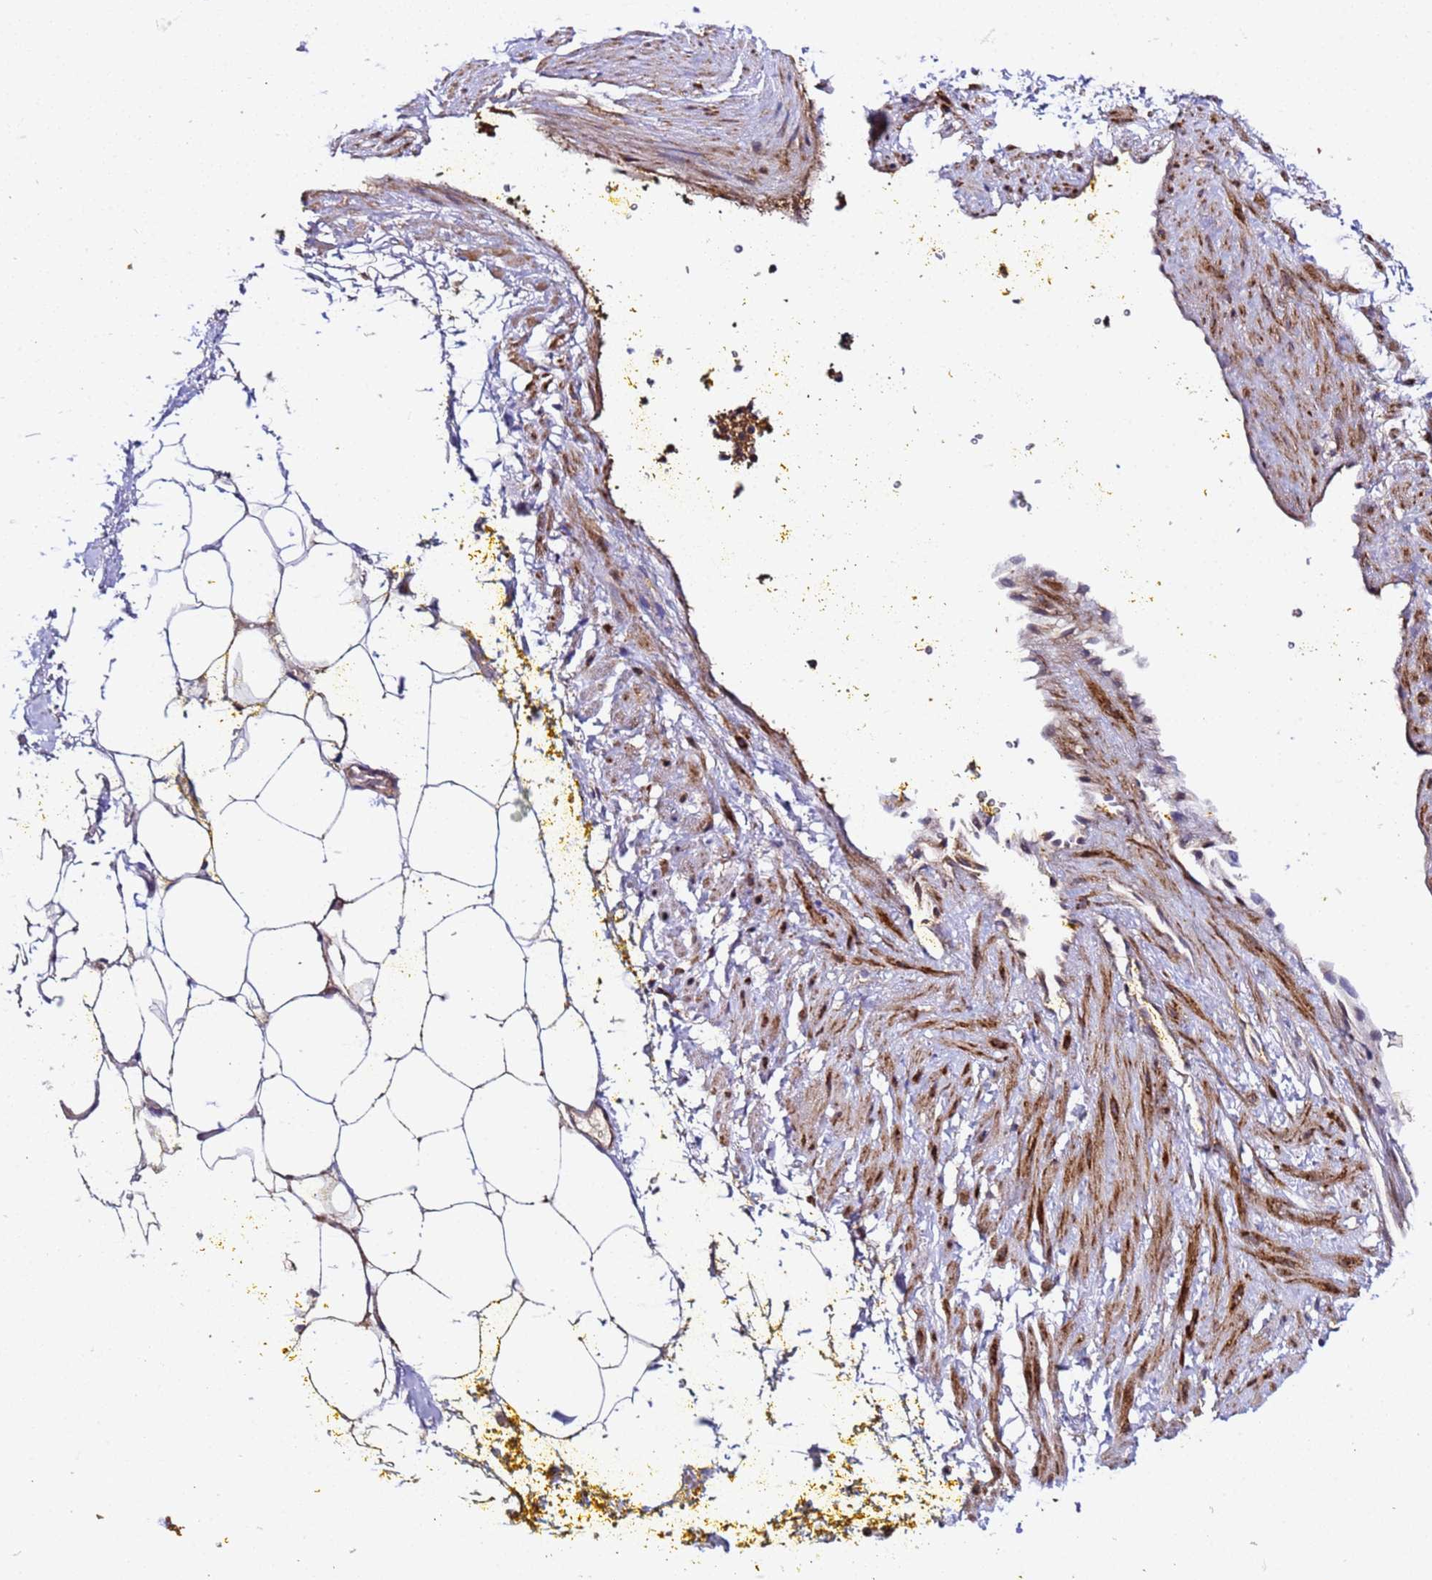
{"staining": {"intensity": "weak", "quantity": "25%-75%", "location": "cytoplasmic/membranous"}, "tissue": "adipose tissue", "cell_type": "Adipocytes", "image_type": "normal", "snomed": [{"axis": "morphology", "description": "Normal tissue, NOS"}, {"axis": "morphology", "description": "Adenocarcinoma, Low grade"}, {"axis": "topography", "description": "Prostate"}, {"axis": "topography", "description": "Peripheral nerve tissue"}], "caption": "Human adipose tissue stained with a protein marker reveals weak staining in adipocytes.", "gene": "PLXDC2", "patient": {"sex": "male", "age": 63}}